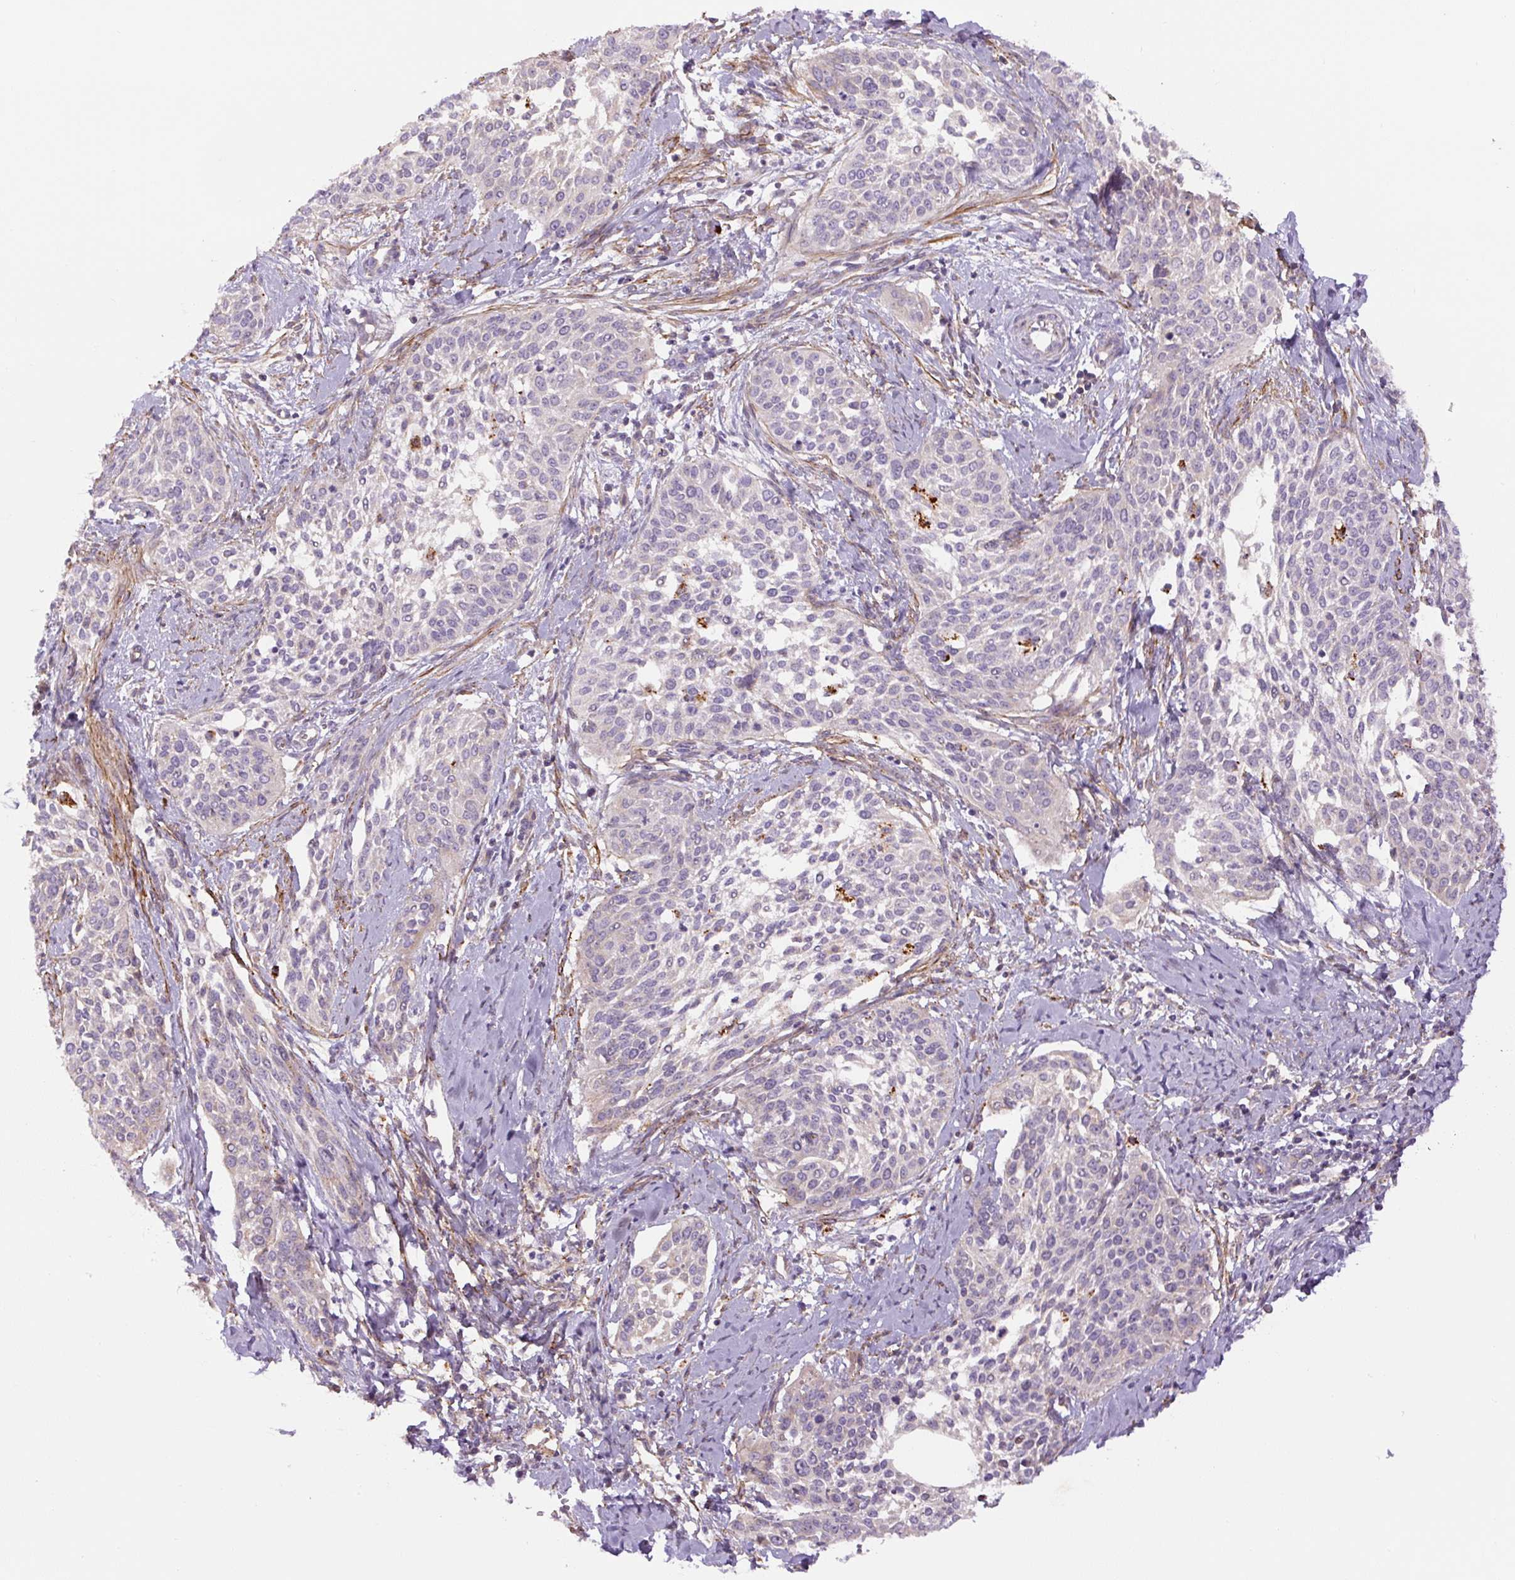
{"staining": {"intensity": "negative", "quantity": "none", "location": "none"}, "tissue": "cervical cancer", "cell_type": "Tumor cells", "image_type": "cancer", "snomed": [{"axis": "morphology", "description": "Squamous cell carcinoma, NOS"}, {"axis": "topography", "description": "Cervix"}], "caption": "A photomicrograph of cervical squamous cell carcinoma stained for a protein shows no brown staining in tumor cells.", "gene": "CCNI2", "patient": {"sex": "female", "age": 44}}